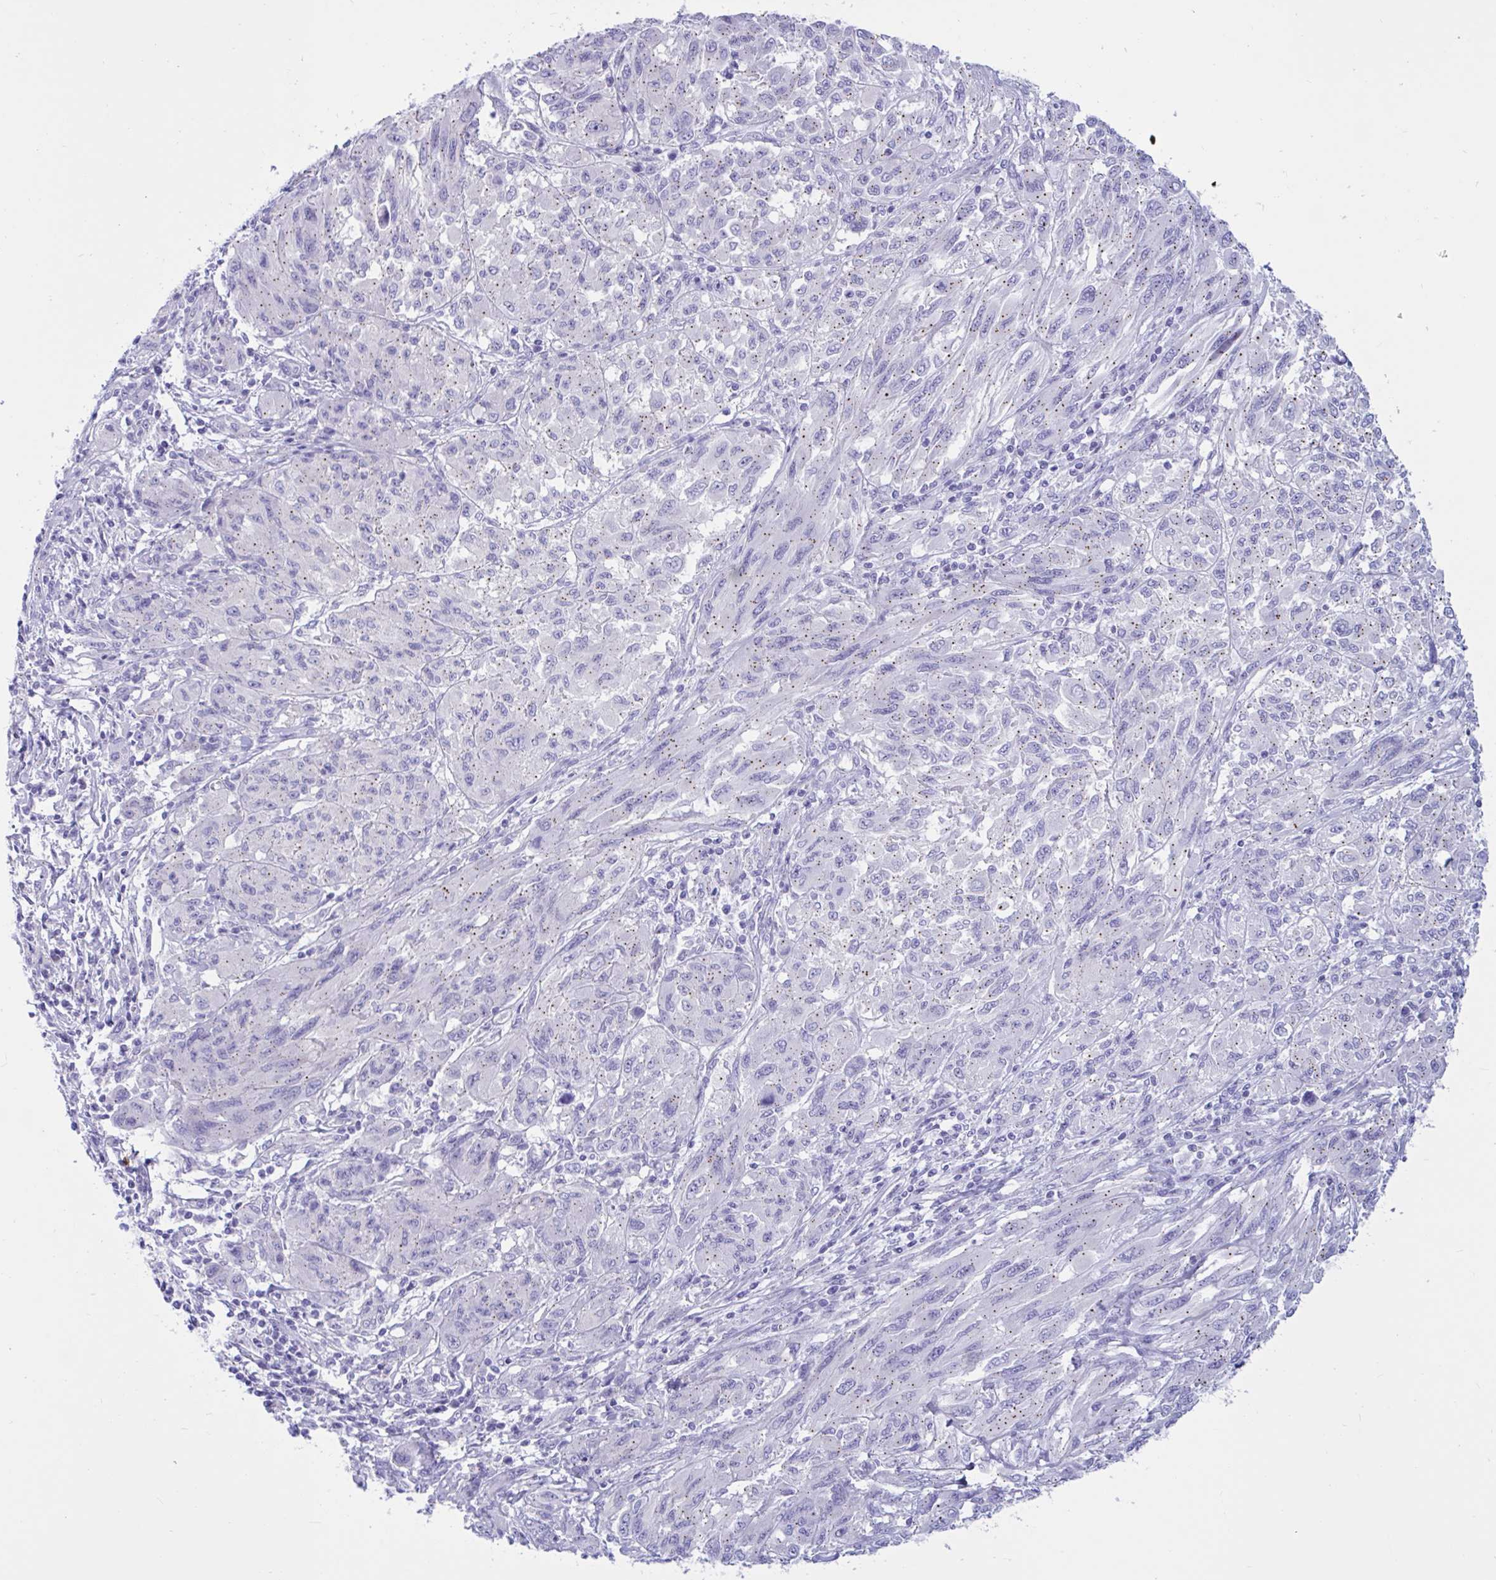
{"staining": {"intensity": "moderate", "quantity": "25%-75%", "location": "cytoplasmic/membranous"}, "tissue": "melanoma", "cell_type": "Tumor cells", "image_type": "cancer", "snomed": [{"axis": "morphology", "description": "Malignant melanoma, NOS"}, {"axis": "topography", "description": "Skin"}], "caption": "Protein staining displays moderate cytoplasmic/membranous positivity in approximately 25%-75% of tumor cells in melanoma. The protein is stained brown, and the nuclei are stained in blue (DAB IHC with brightfield microscopy, high magnification).", "gene": "RNASE3", "patient": {"sex": "female", "age": 91}}